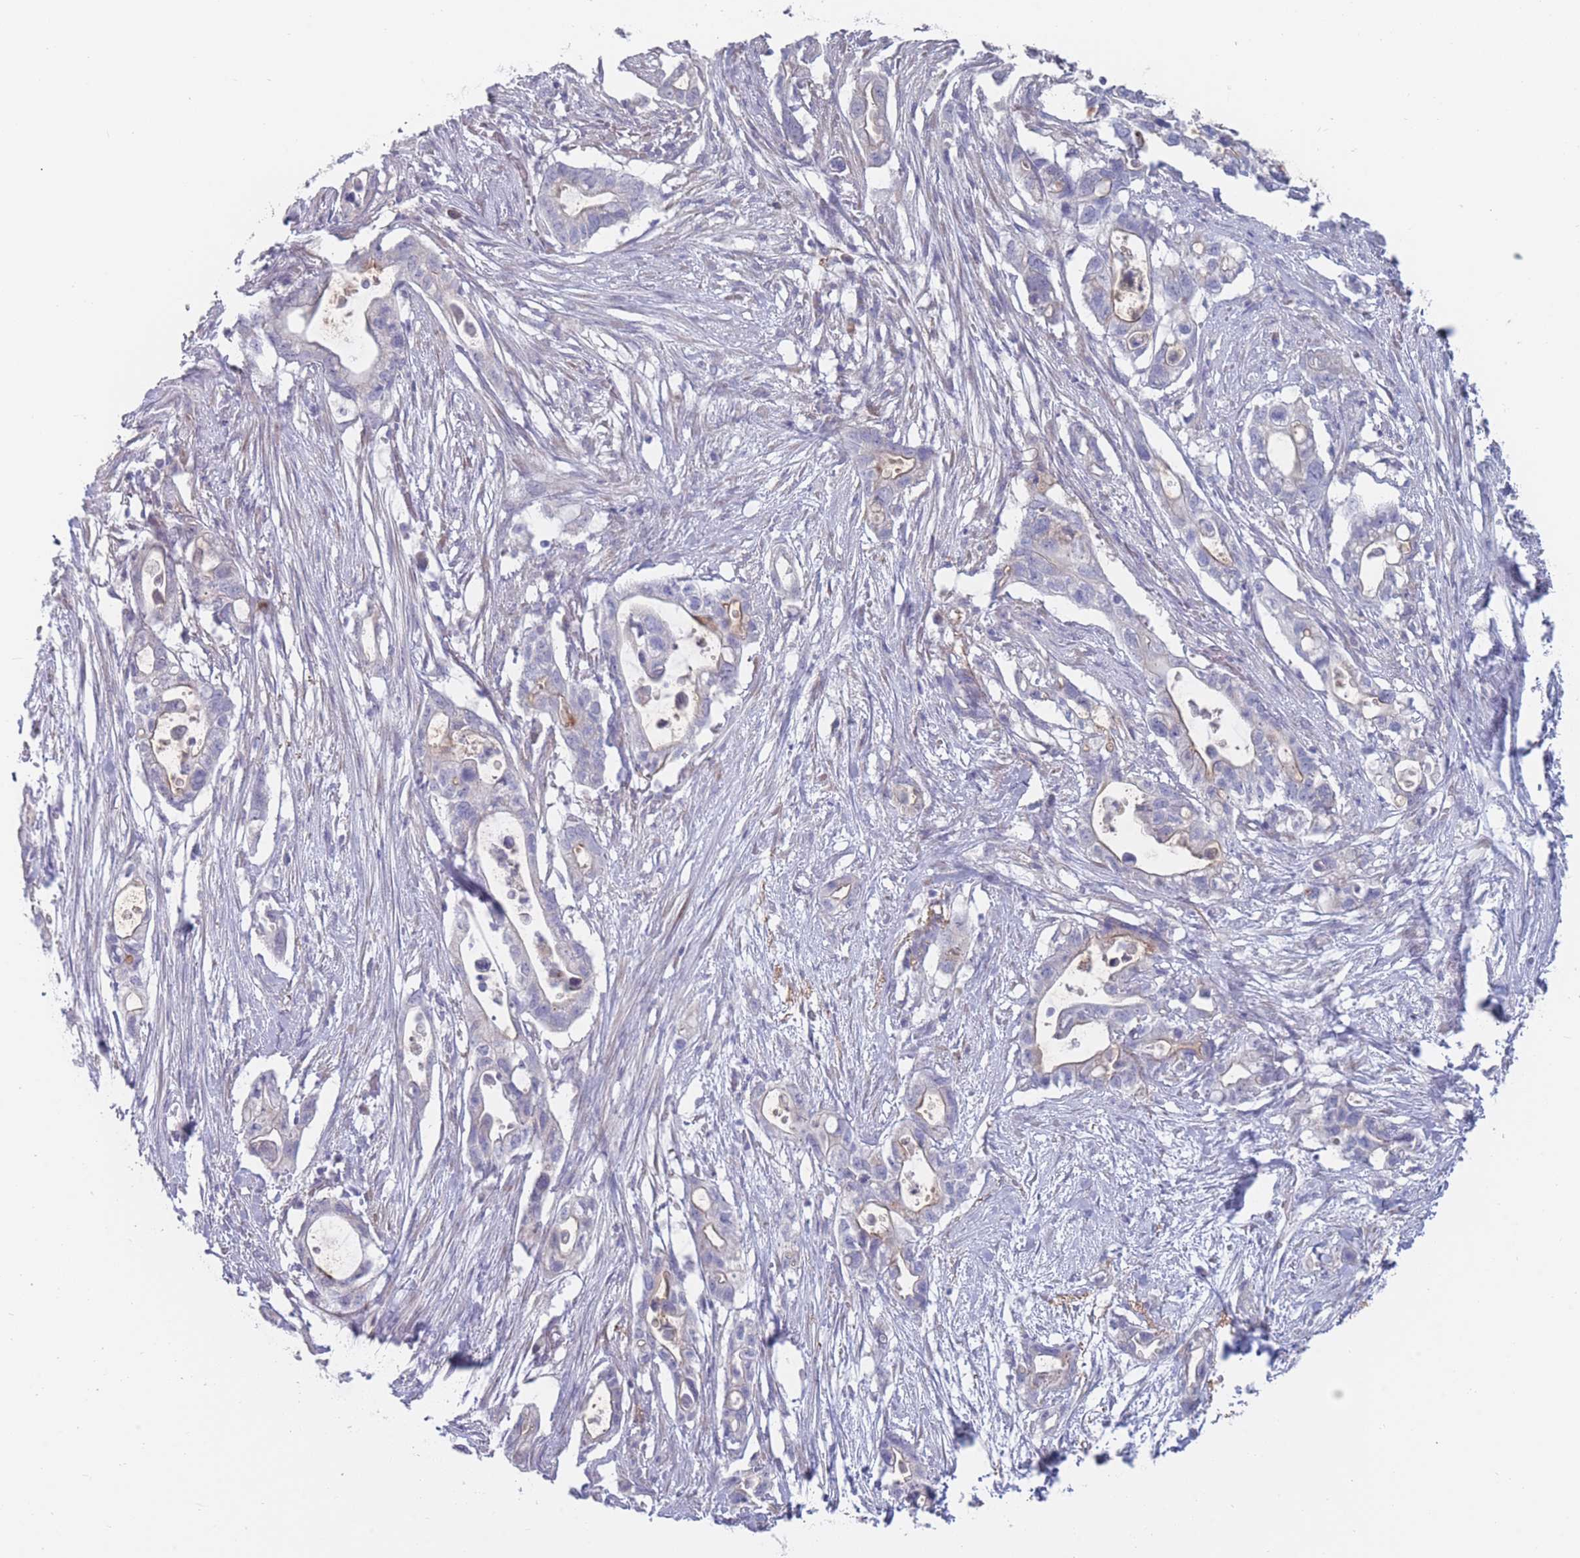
{"staining": {"intensity": "negative", "quantity": "none", "location": "none"}, "tissue": "pancreatic cancer", "cell_type": "Tumor cells", "image_type": "cancer", "snomed": [{"axis": "morphology", "description": "Adenocarcinoma, NOS"}, {"axis": "topography", "description": "Pancreas"}], "caption": "This micrograph is of adenocarcinoma (pancreatic) stained with IHC to label a protein in brown with the nuclei are counter-stained blue. There is no staining in tumor cells.", "gene": "PIGU", "patient": {"sex": "female", "age": 72}}